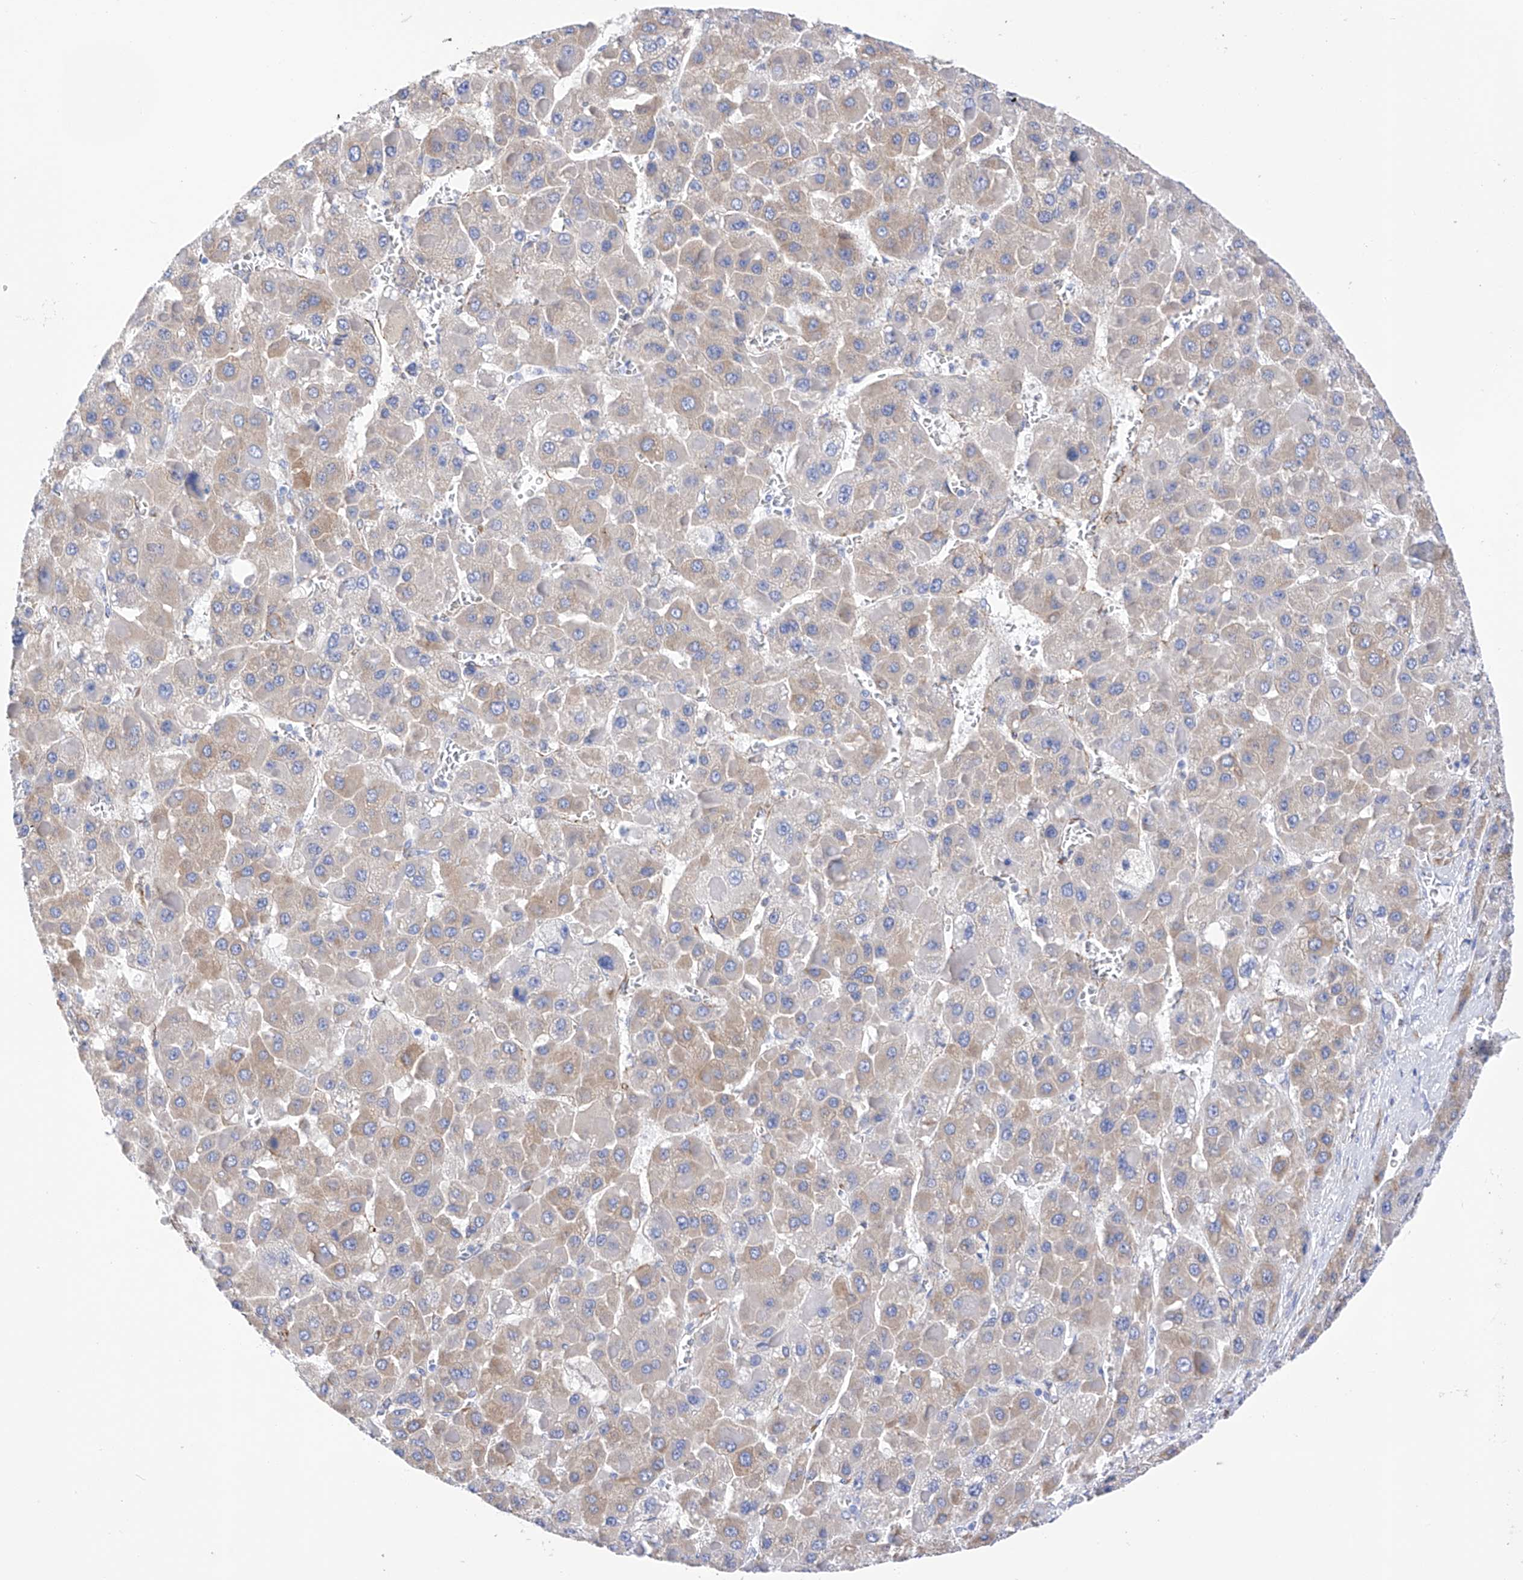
{"staining": {"intensity": "weak", "quantity": "25%-75%", "location": "cytoplasmic/membranous"}, "tissue": "liver cancer", "cell_type": "Tumor cells", "image_type": "cancer", "snomed": [{"axis": "morphology", "description": "Carcinoma, Hepatocellular, NOS"}, {"axis": "topography", "description": "Liver"}], "caption": "IHC staining of liver hepatocellular carcinoma, which reveals low levels of weak cytoplasmic/membranous expression in approximately 25%-75% of tumor cells indicating weak cytoplasmic/membranous protein expression. The staining was performed using DAB (3,3'-diaminobenzidine) (brown) for protein detection and nuclei were counterstained in hematoxylin (blue).", "gene": "PDIA5", "patient": {"sex": "female", "age": 73}}